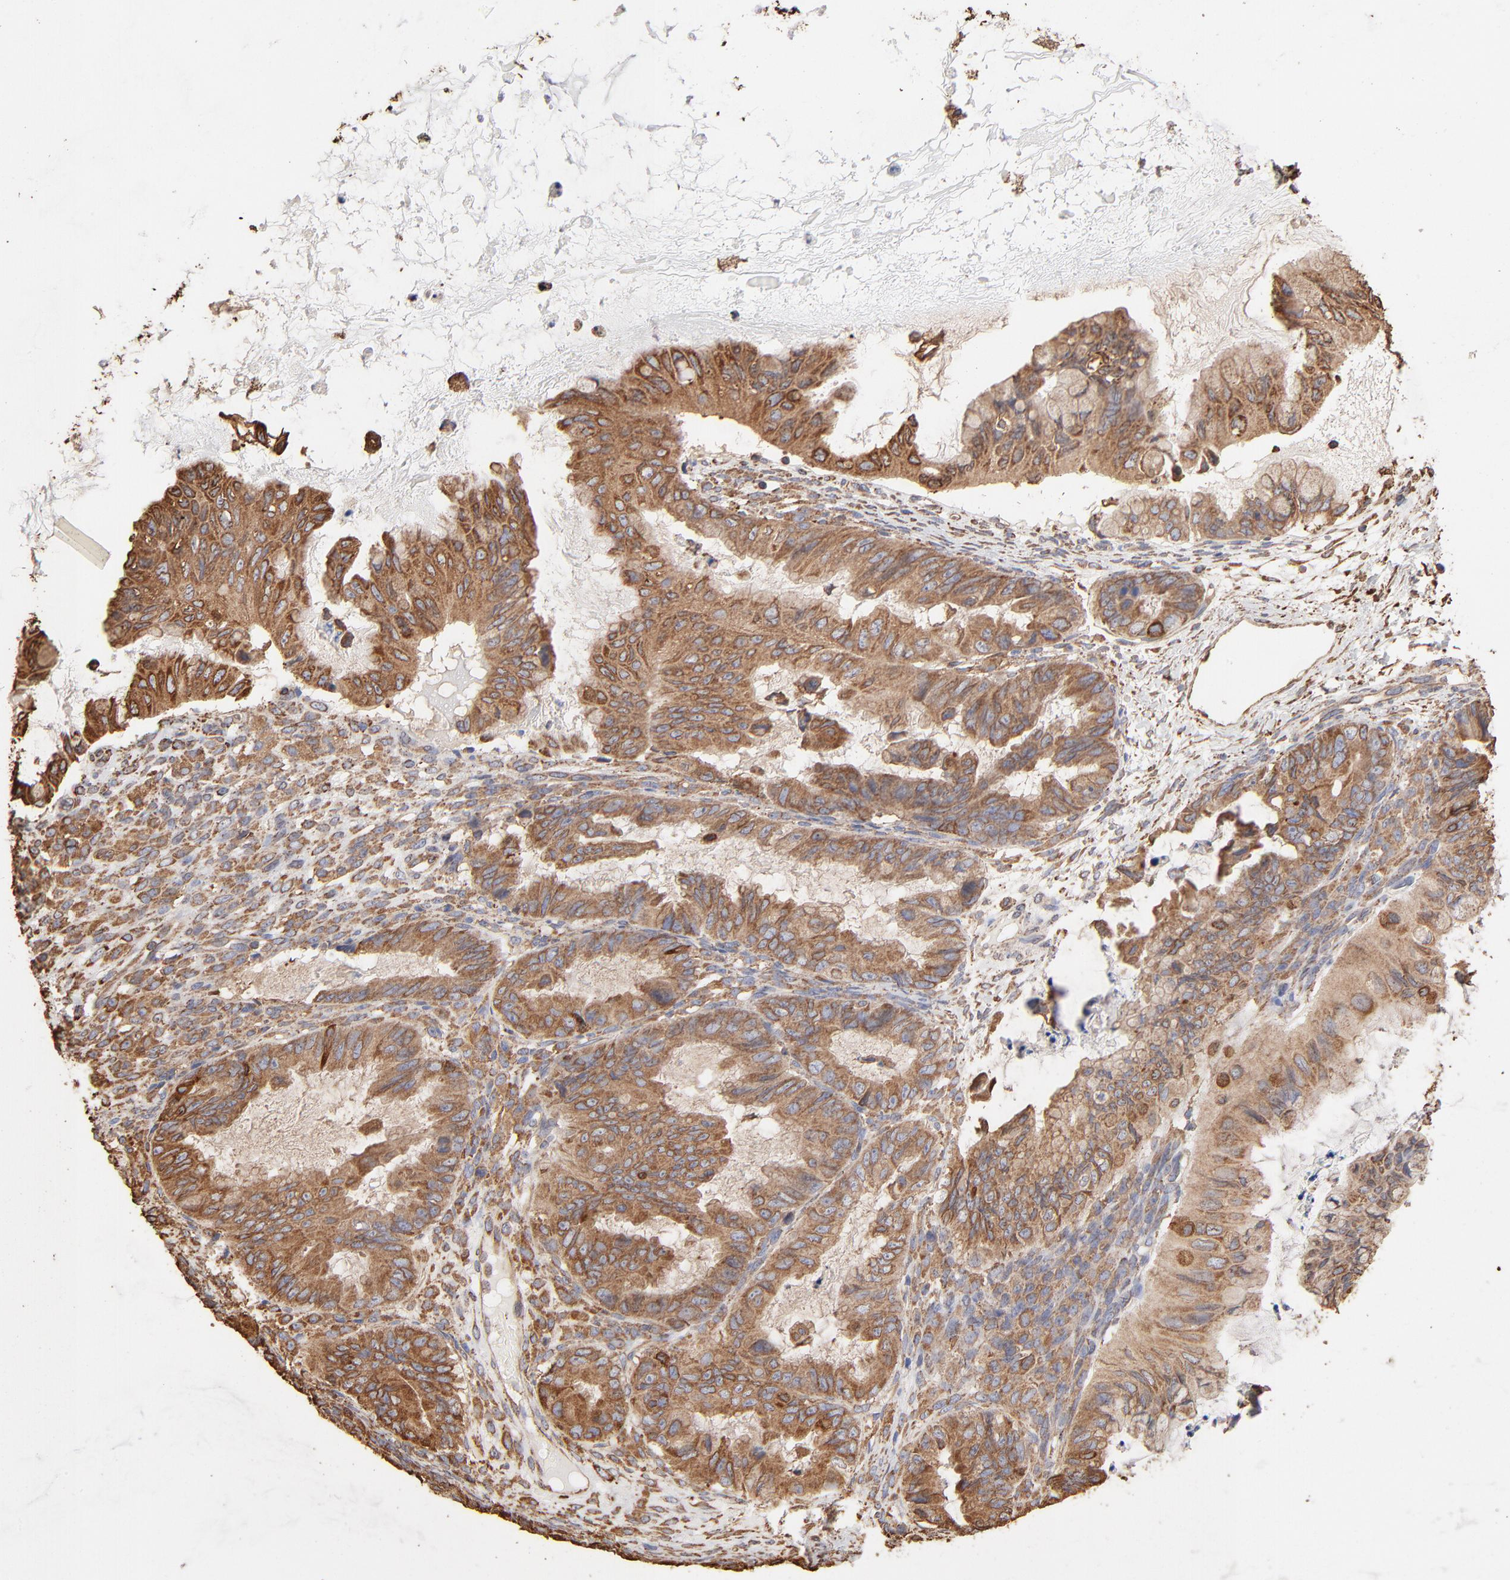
{"staining": {"intensity": "moderate", "quantity": ">75%", "location": "cytoplasmic/membranous"}, "tissue": "ovarian cancer", "cell_type": "Tumor cells", "image_type": "cancer", "snomed": [{"axis": "morphology", "description": "Cystadenocarcinoma, mucinous, NOS"}, {"axis": "topography", "description": "Ovary"}], "caption": "Ovarian cancer (mucinous cystadenocarcinoma) stained with a protein marker reveals moderate staining in tumor cells.", "gene": "PDIA3", "patient": {"sex": "female", "age": 36}}